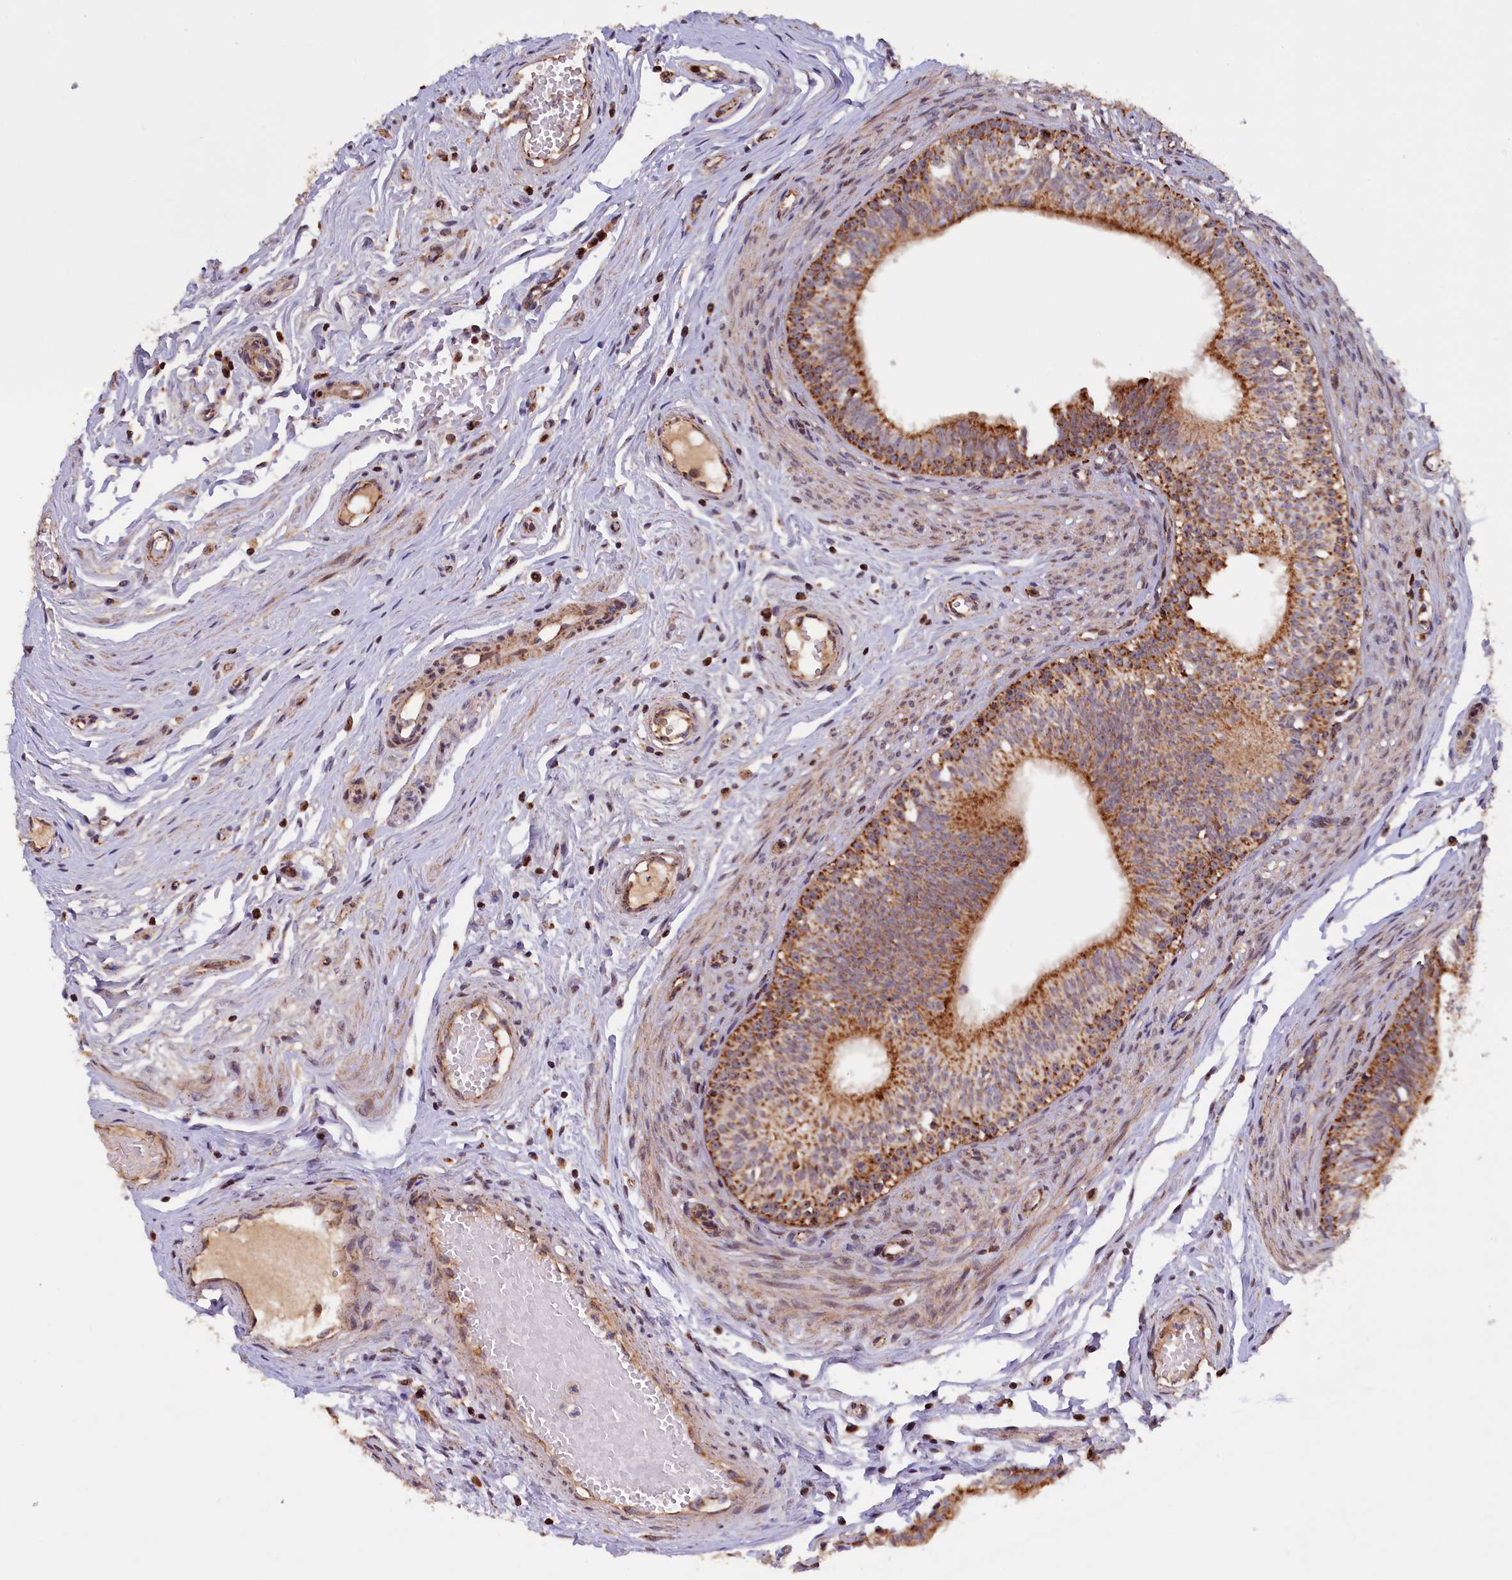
{"staining": {"intensity": "strong", "quantity": "25%-75%", "location": "cytoplasmic/membranous"}, "tissue": "epididymis", "cell_type": "Glandular cells", "image_type": "normal", "snomed": [{"axis": "morphology", "description": "Normal tissue, NOS"}, {"axis": "topography", "description": "Epididymis, spermatic cord, NOS"}], "caption": "Strong cytoplasmic/membranous expression is present in about 25%-75% of glandular cells in benign epididymis. The staining was performed using DAB (3,3'-diaminobenzidine) to visualize the protein expression in brown, while the nuclei were stained in blue with hematoxylin (Magnification: 20x).", "gene": "DUS3L", "patient": {"sex": "male", "age": 22}}